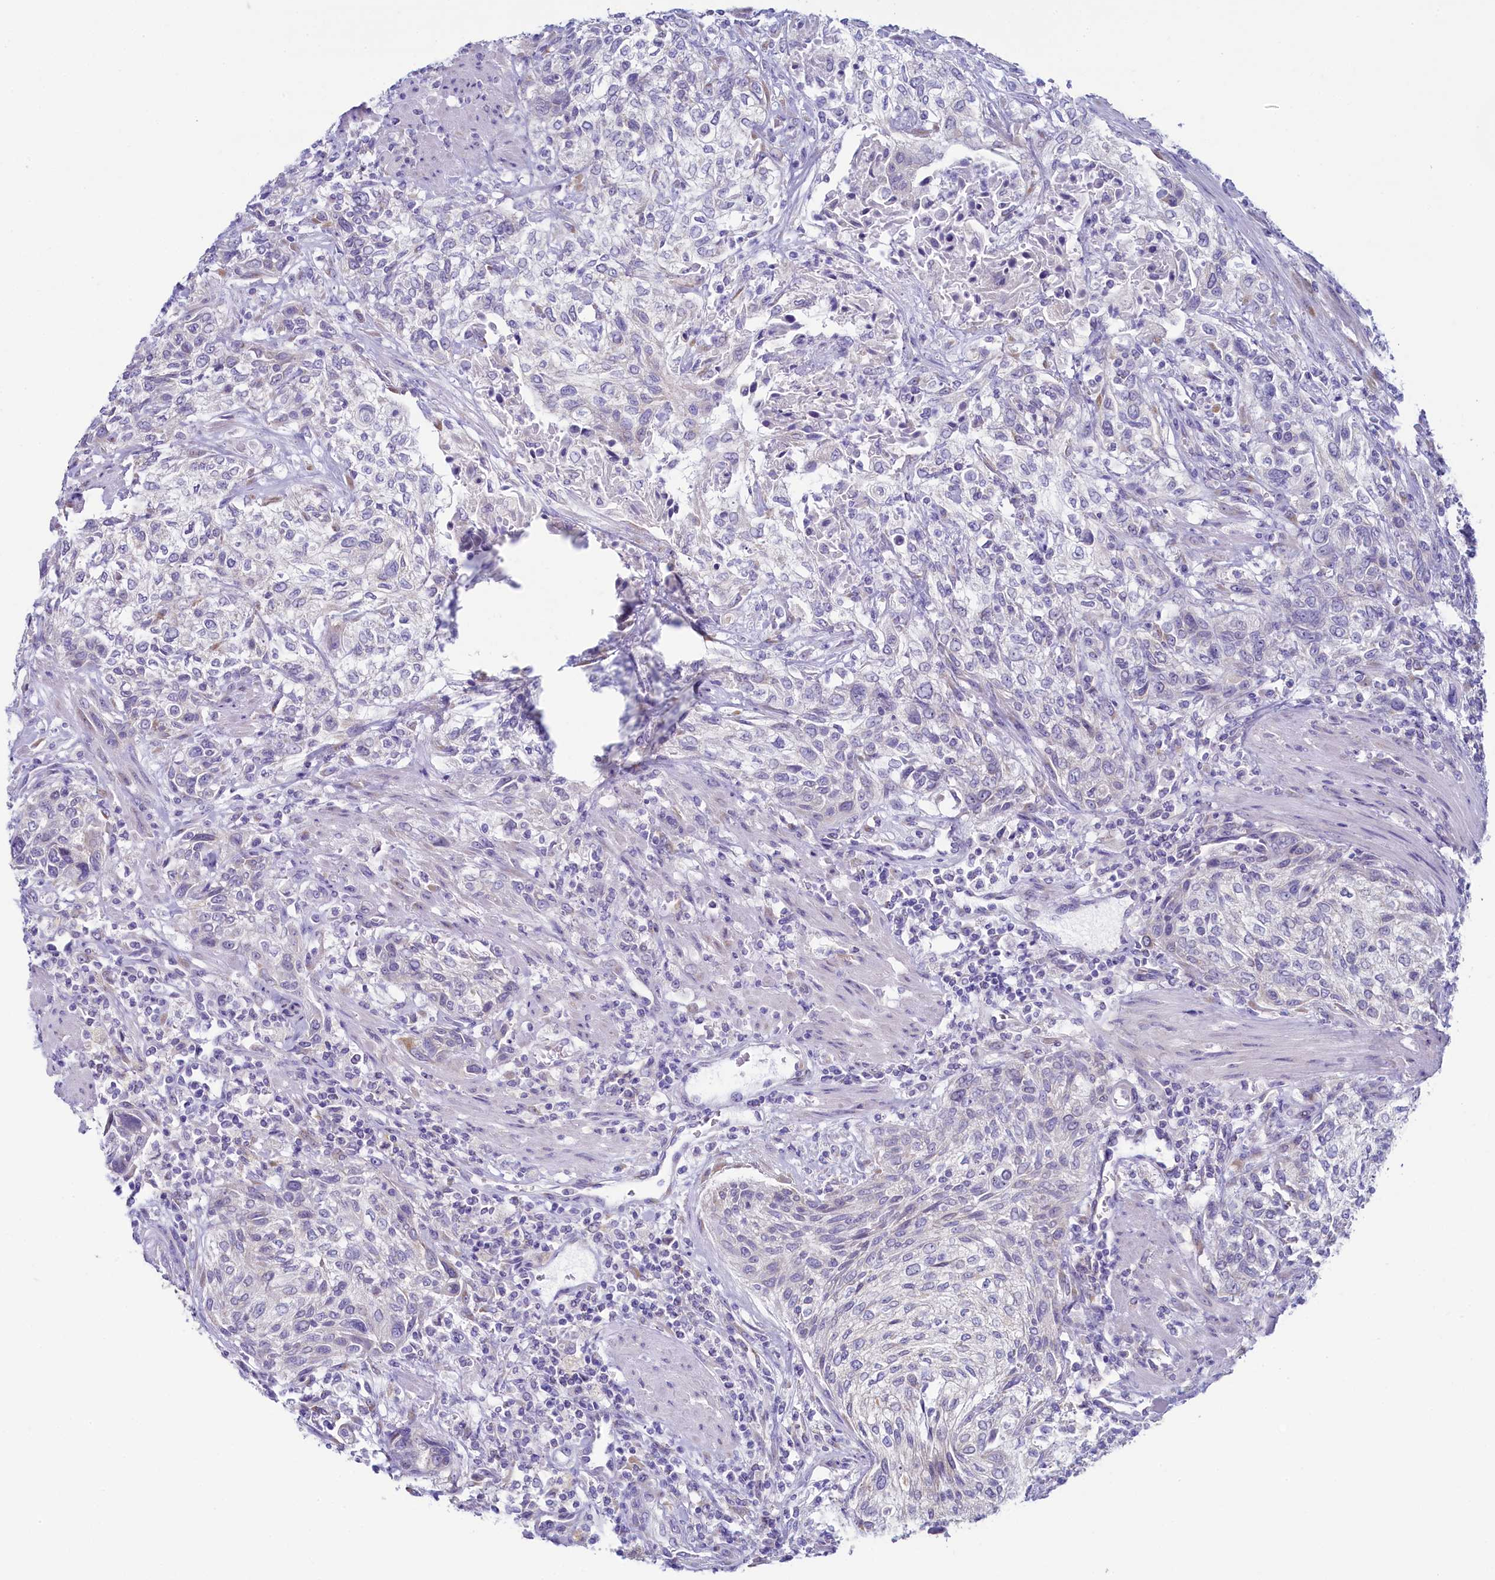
{"staining": {"intensity": "negative", "quantity": "none", "location": "none"}, "tissue": "urothelial cancer", "cell_type": "Tumor cells", "image_type": "cancer", "snomed": [{"axis": "morphology", "description": "Normal tissue, NOS"}, {"axis": "morphology", "description": "Urothelial carcinoma, NOS"}, {"axis": "topography", "description": "Urinary bladder"}, {"axis": "topography", "description": "Peripheral nerve tissue"}], "caption": "There is no significant staining in tumor cells of urothelial cancer. Brightfield microscopy of immunohistochemistry stained with DAB (3,3'-diaminobenzidine) (brown) and hematoxylin (blue), captured at high magnification.", "gene": "SKA3", "patient": {"sex": "male", "age": 35}}